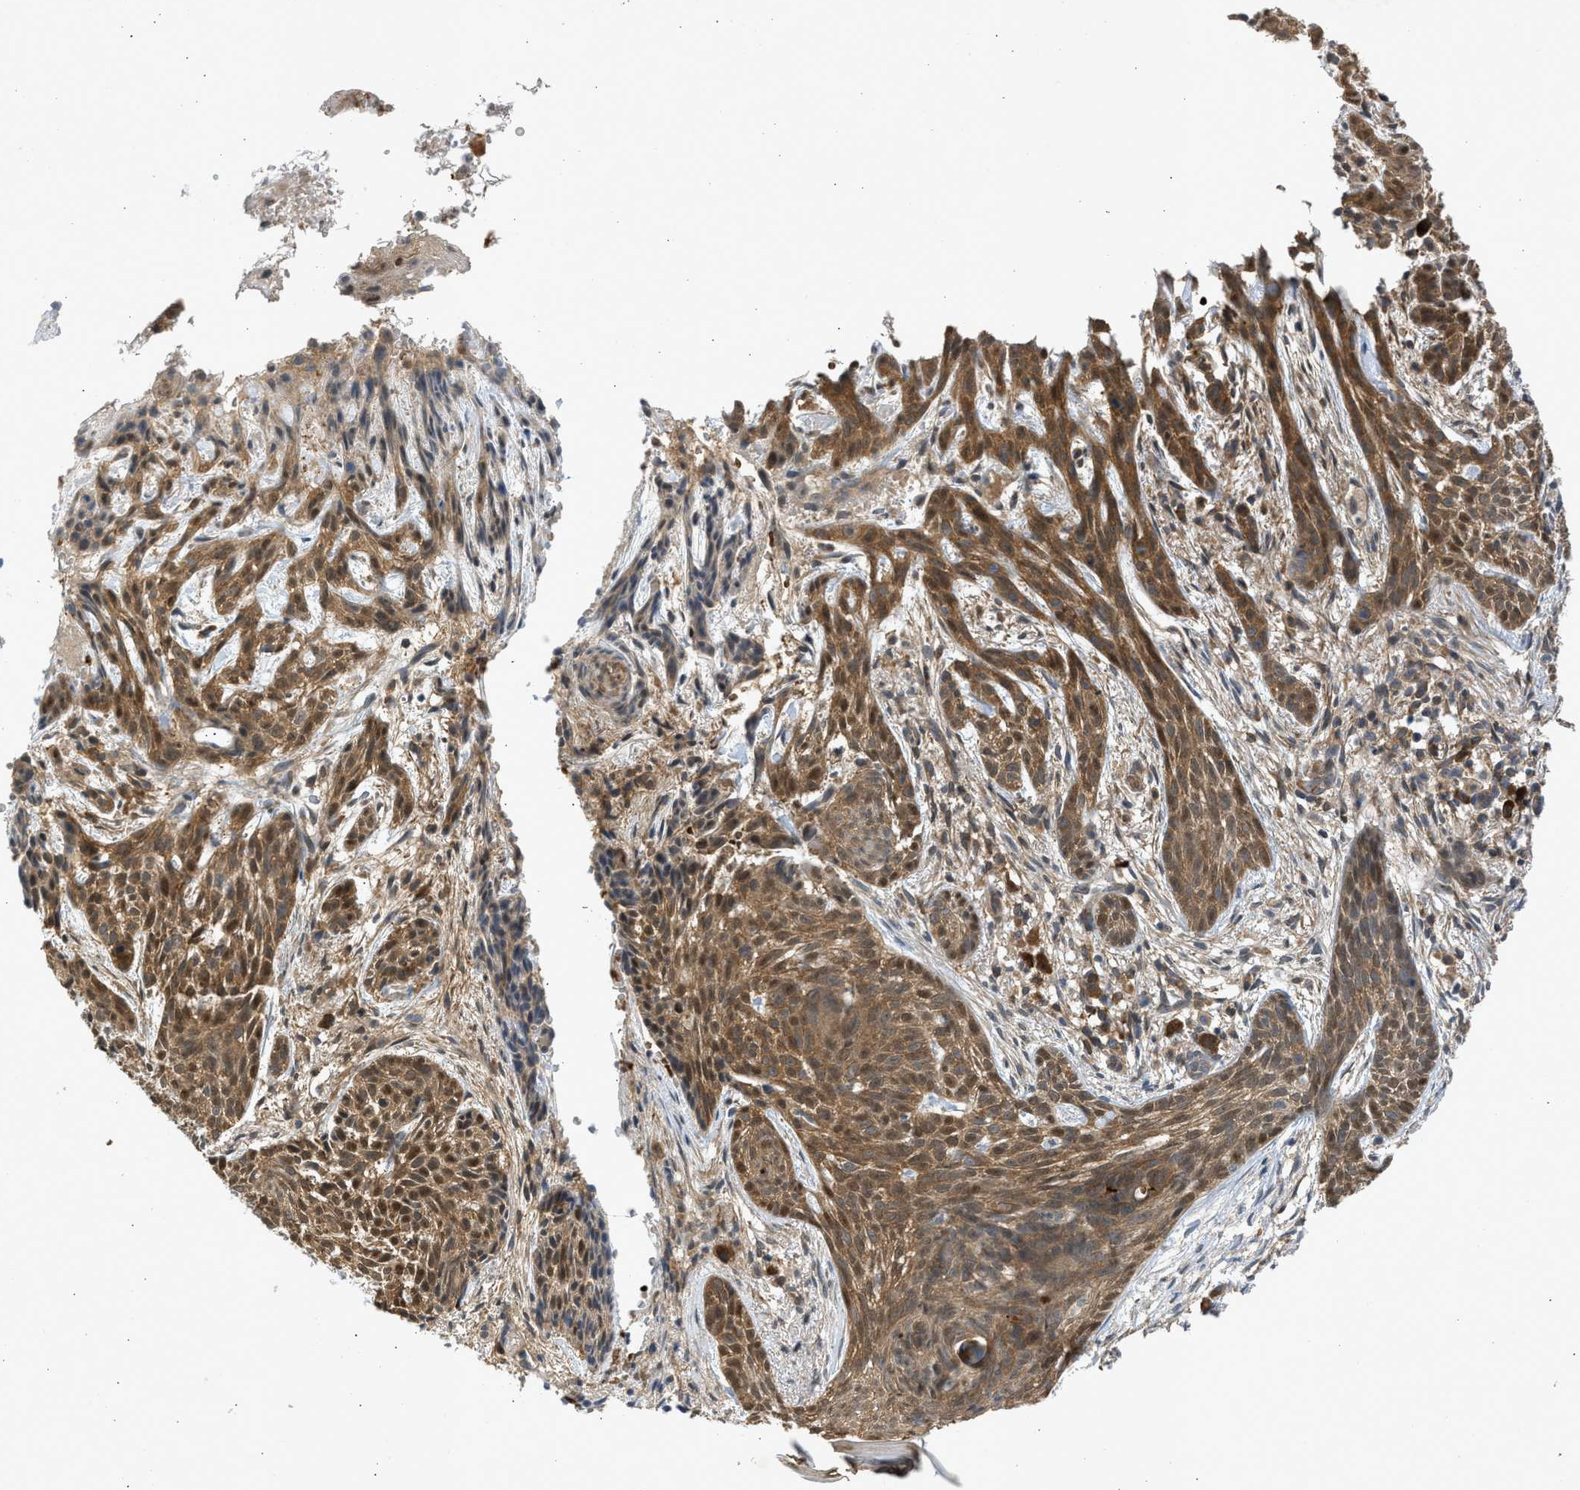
{"staining": {"intensity": "moderate", "quantity": ">75%", "location": "cytoplasmic/membranous,nuclear"}, "tissue": "skin cancer", "cell_type": "Tumor cells", "image_type": "cancer", "snomed": [{"axis": "morphology", "description": "Basal cell carcinoma"}, {"axis": "topography", "description": "Skin"}], "caption": "The photomicrograph reveals a brown stain indicating the presence of a protein in the cytoplasmic/membranous and nuclear of tumor cells in skin basal cell carcinoma. (Stains: DAB in brown, nuclei in blue, Microscopy: brightfield microscopy at high magnification).", "gene": "MAPK7", "patient": {"sex": "female", "age": 59}}